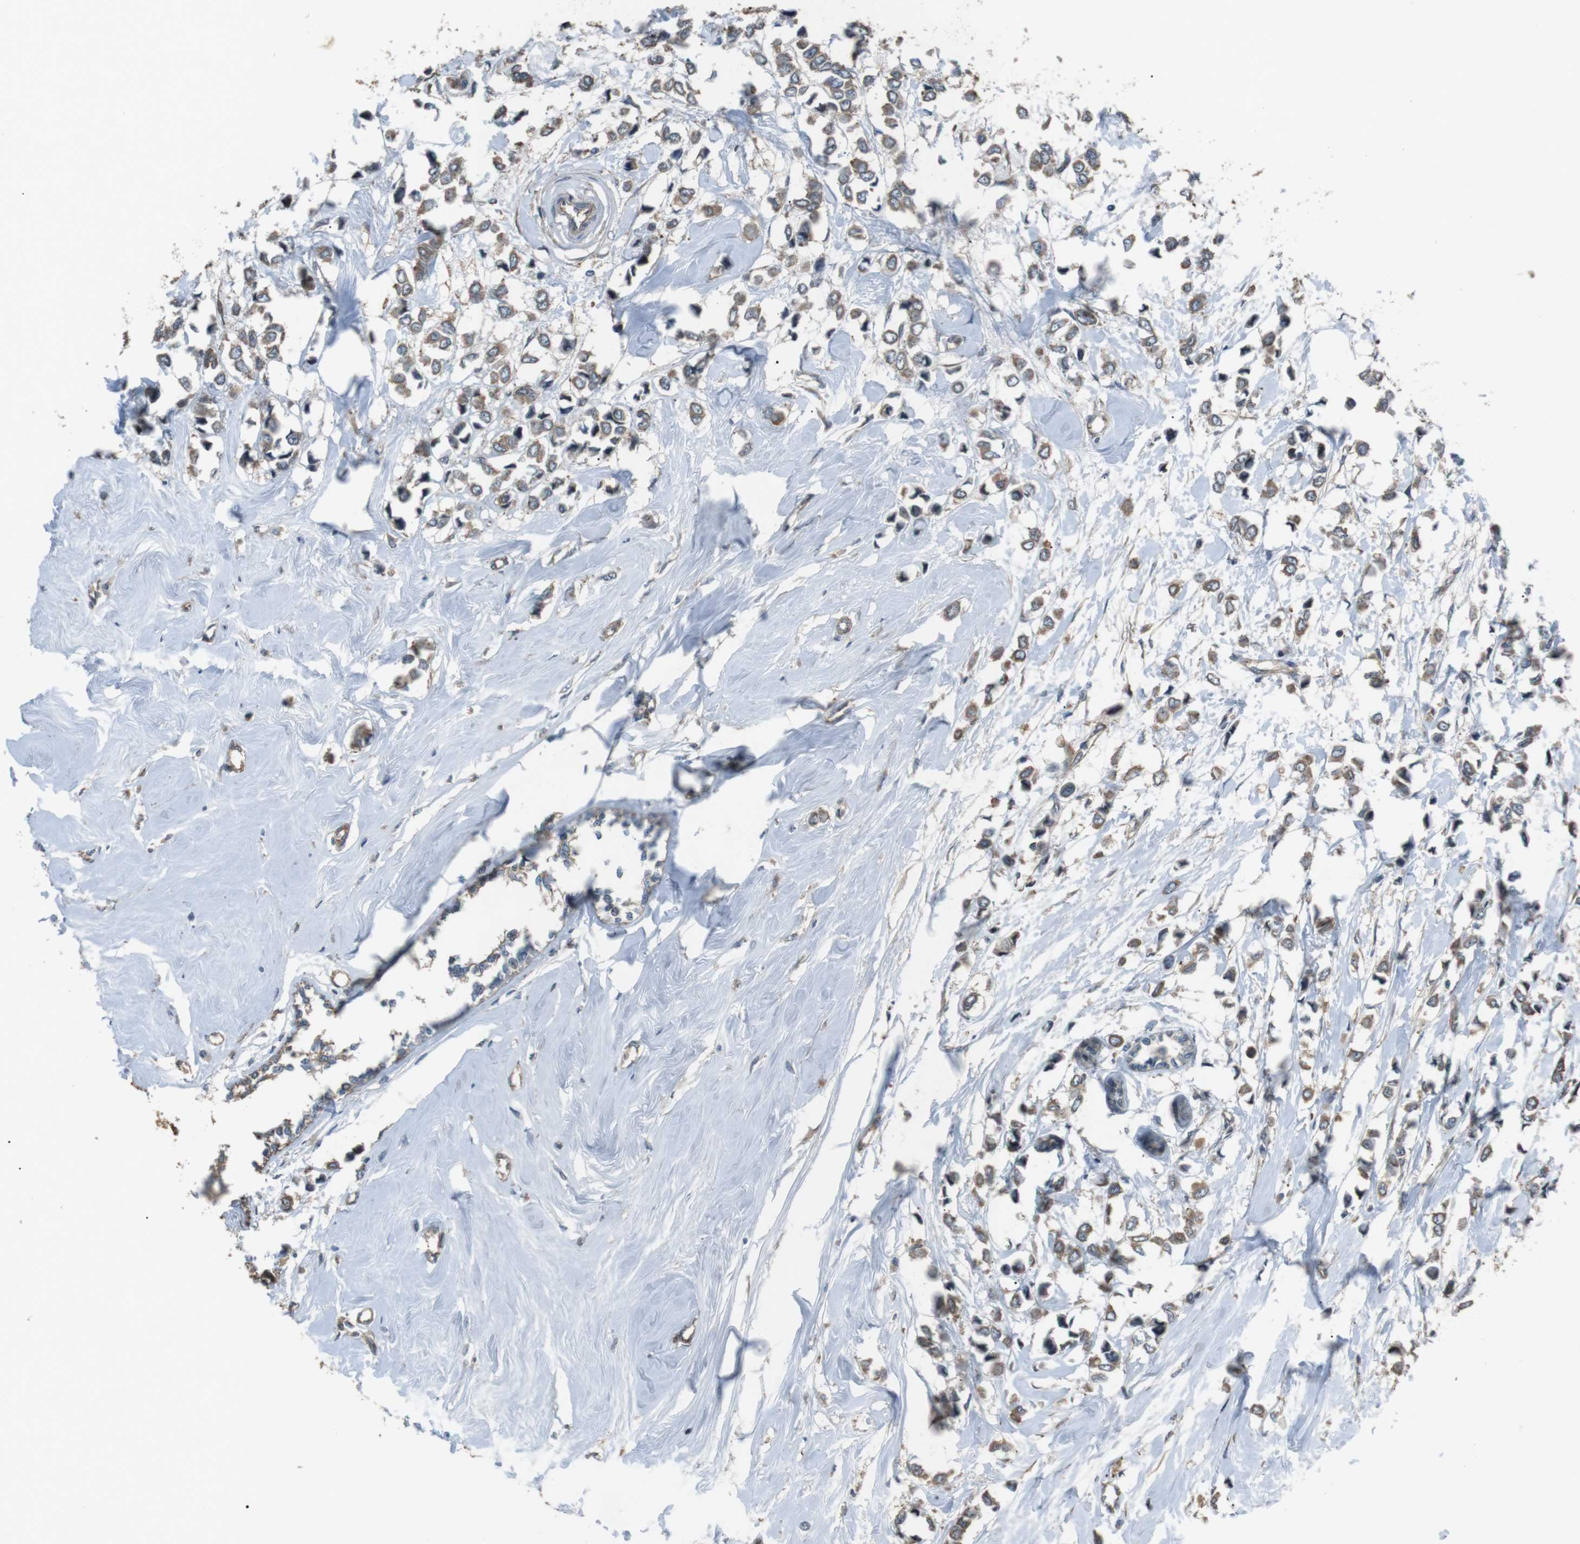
{"staining": {"intensity": "moderate", "quantity": ">75%", "location": "cytoplasmic/membranous"}, "tissue": "breast cancer", "cell_type": "Tumor cells", "image_type": "cancer", "snomed": [{"axis": "morphology", "description": "Lobular carcinoma"}, {"axis": "topography", "description": "Breast"}], "caption": "Immunohistochemistry photomicrograph of neoplastic tissue: human breast cancer (lobular carcinoma) stained using immunohistochemistry exhibits medium levels of moderate protein expression localized specifically in the cytoplasmic/membranous of tumor cells, appearing as a cytoplasmic/membranous brown color.", "gene": "GPR161", "patient": {"sex": "female", "age": 51}}